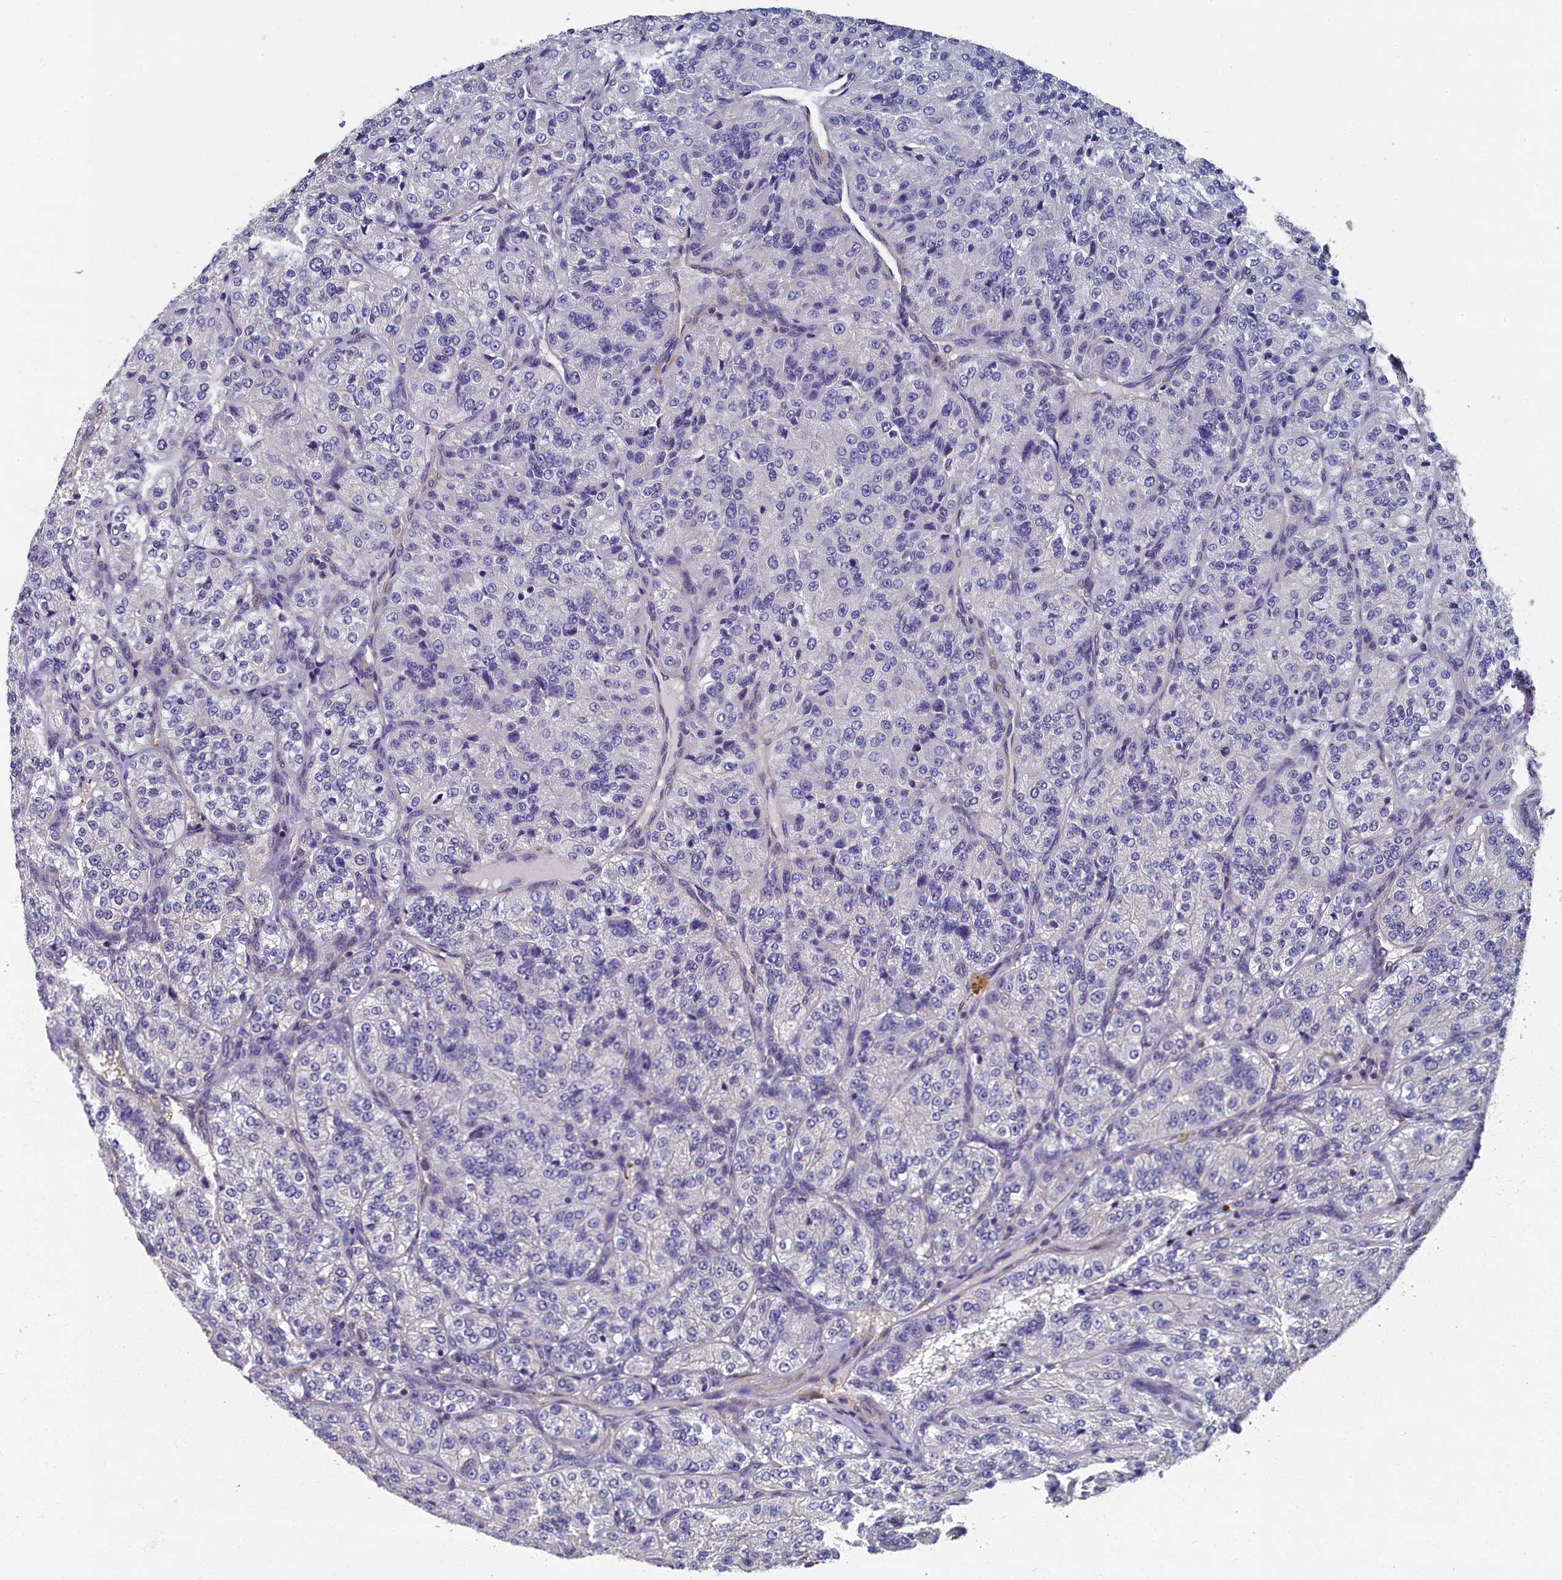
{"staining": {"intensity": "negative", "quantity": "none", "location": "none"}, "tissue": "renal cancer", "cell_type": "Tumor cells", "image_type": "cancer", "snomed": [{"axis": "morphology", "description": "Adenocarcinoma, NOS"}, {"axis": "topography", "description": "Kidney"}], "caption": "Immunohistochemistry of renal adenocarcinoma reveals no staining in tumor cells.", "gene": "TBCB", "patient": {"sex": "female", "age": 63}}